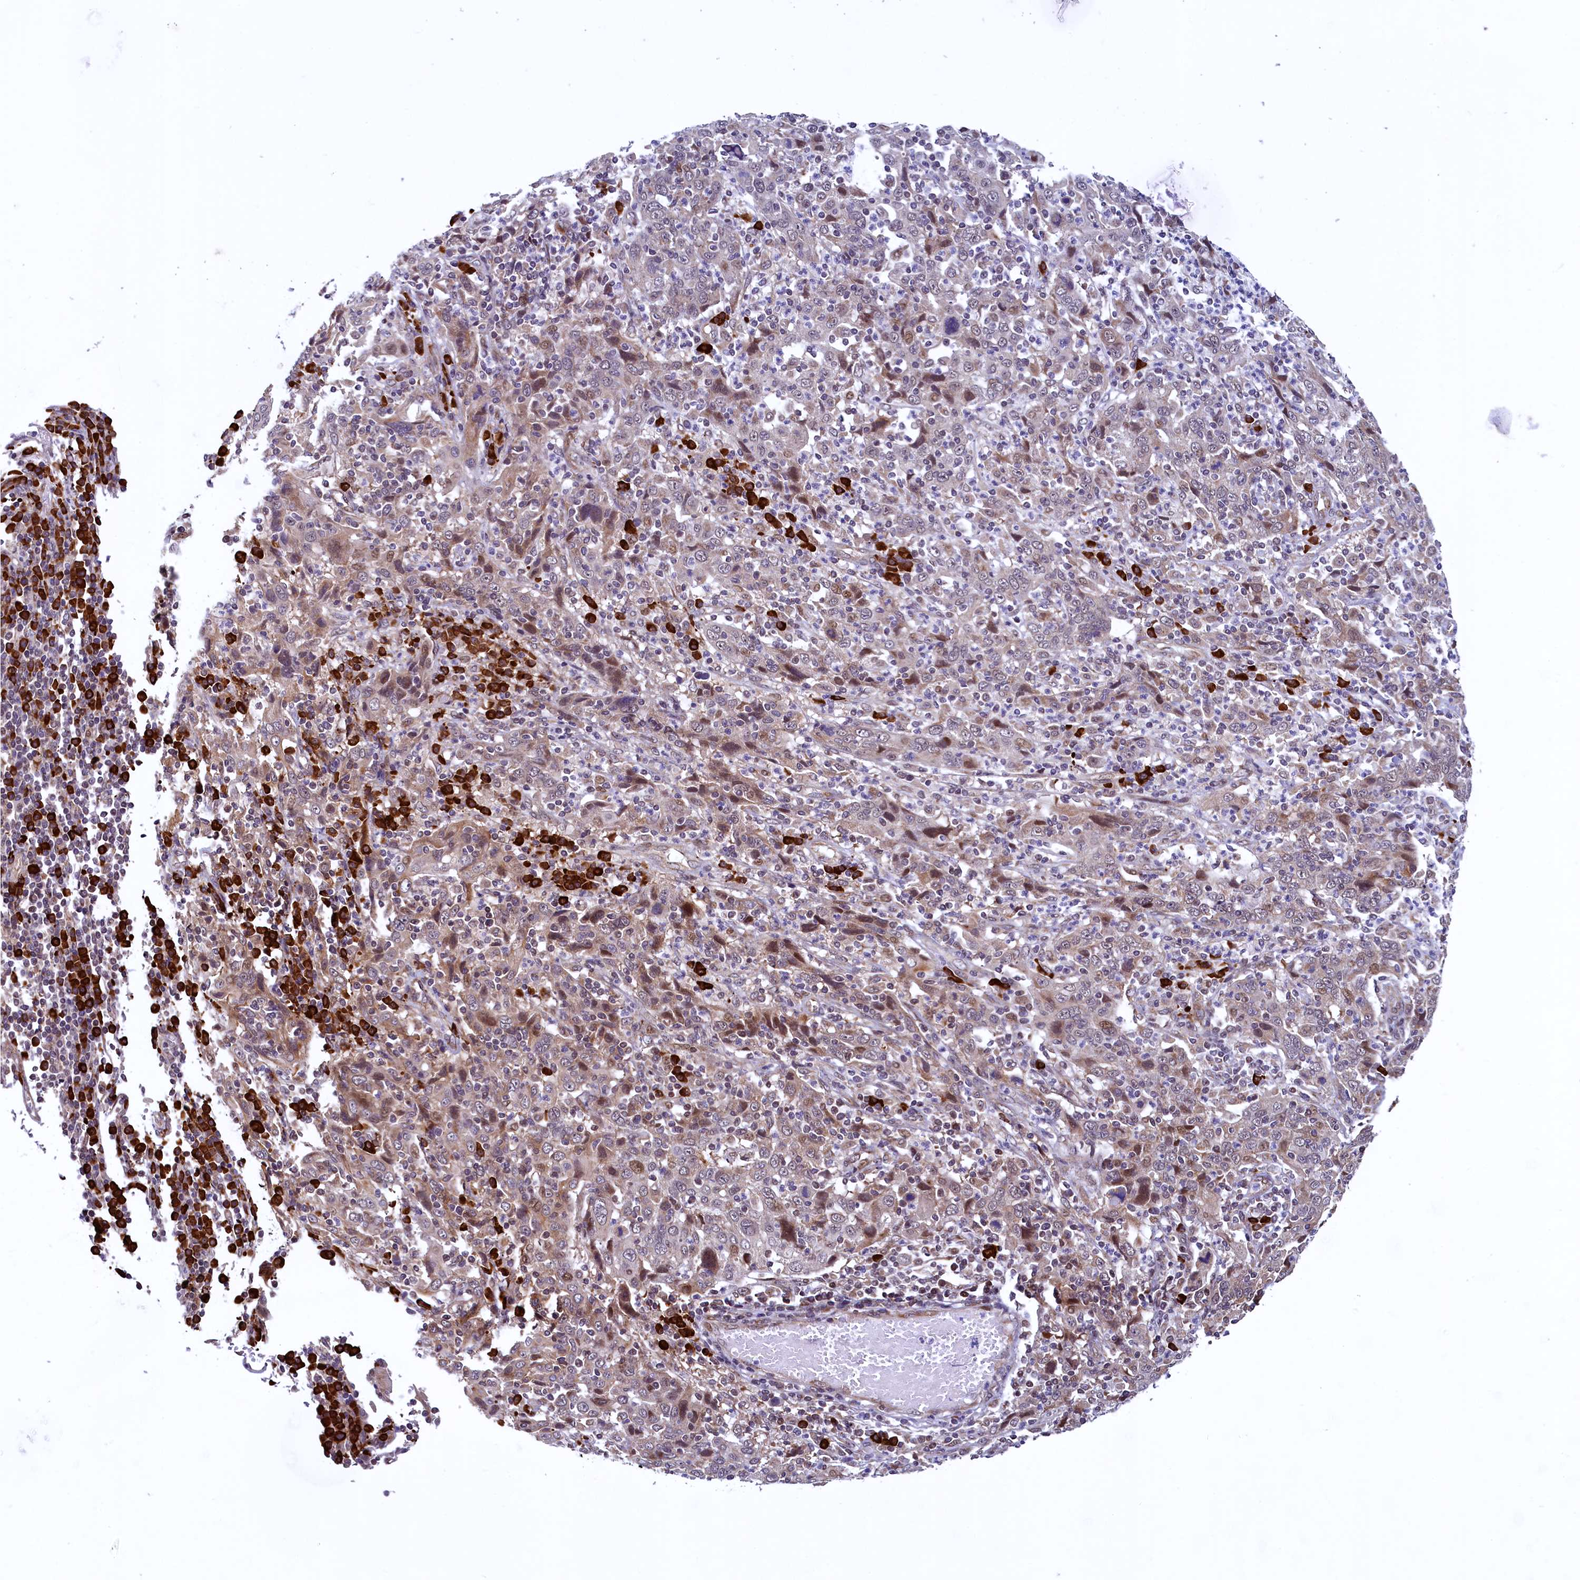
{"staining": {"intensity": "weak", "quantity": "25%-75%", "location": "cytoplasmic/membranous"}, "tissue": "cervical cancer", "cell_type": "Tumor cells", "image_type": "cancer", "snomed": [{"axis": "morphology", "description": "Squamous cell carcinoma, NOS"}, {"axis": "topography", "description": "Cervix"}], "caption": "A low amount of weak cytoplasmic/membranous expression is present in approximately 25%-75% of tumor cells in cervical squamous cell carcinoma tissue.", "gene": "RBFA", "patient": {"sex": "female", "age": 46}}